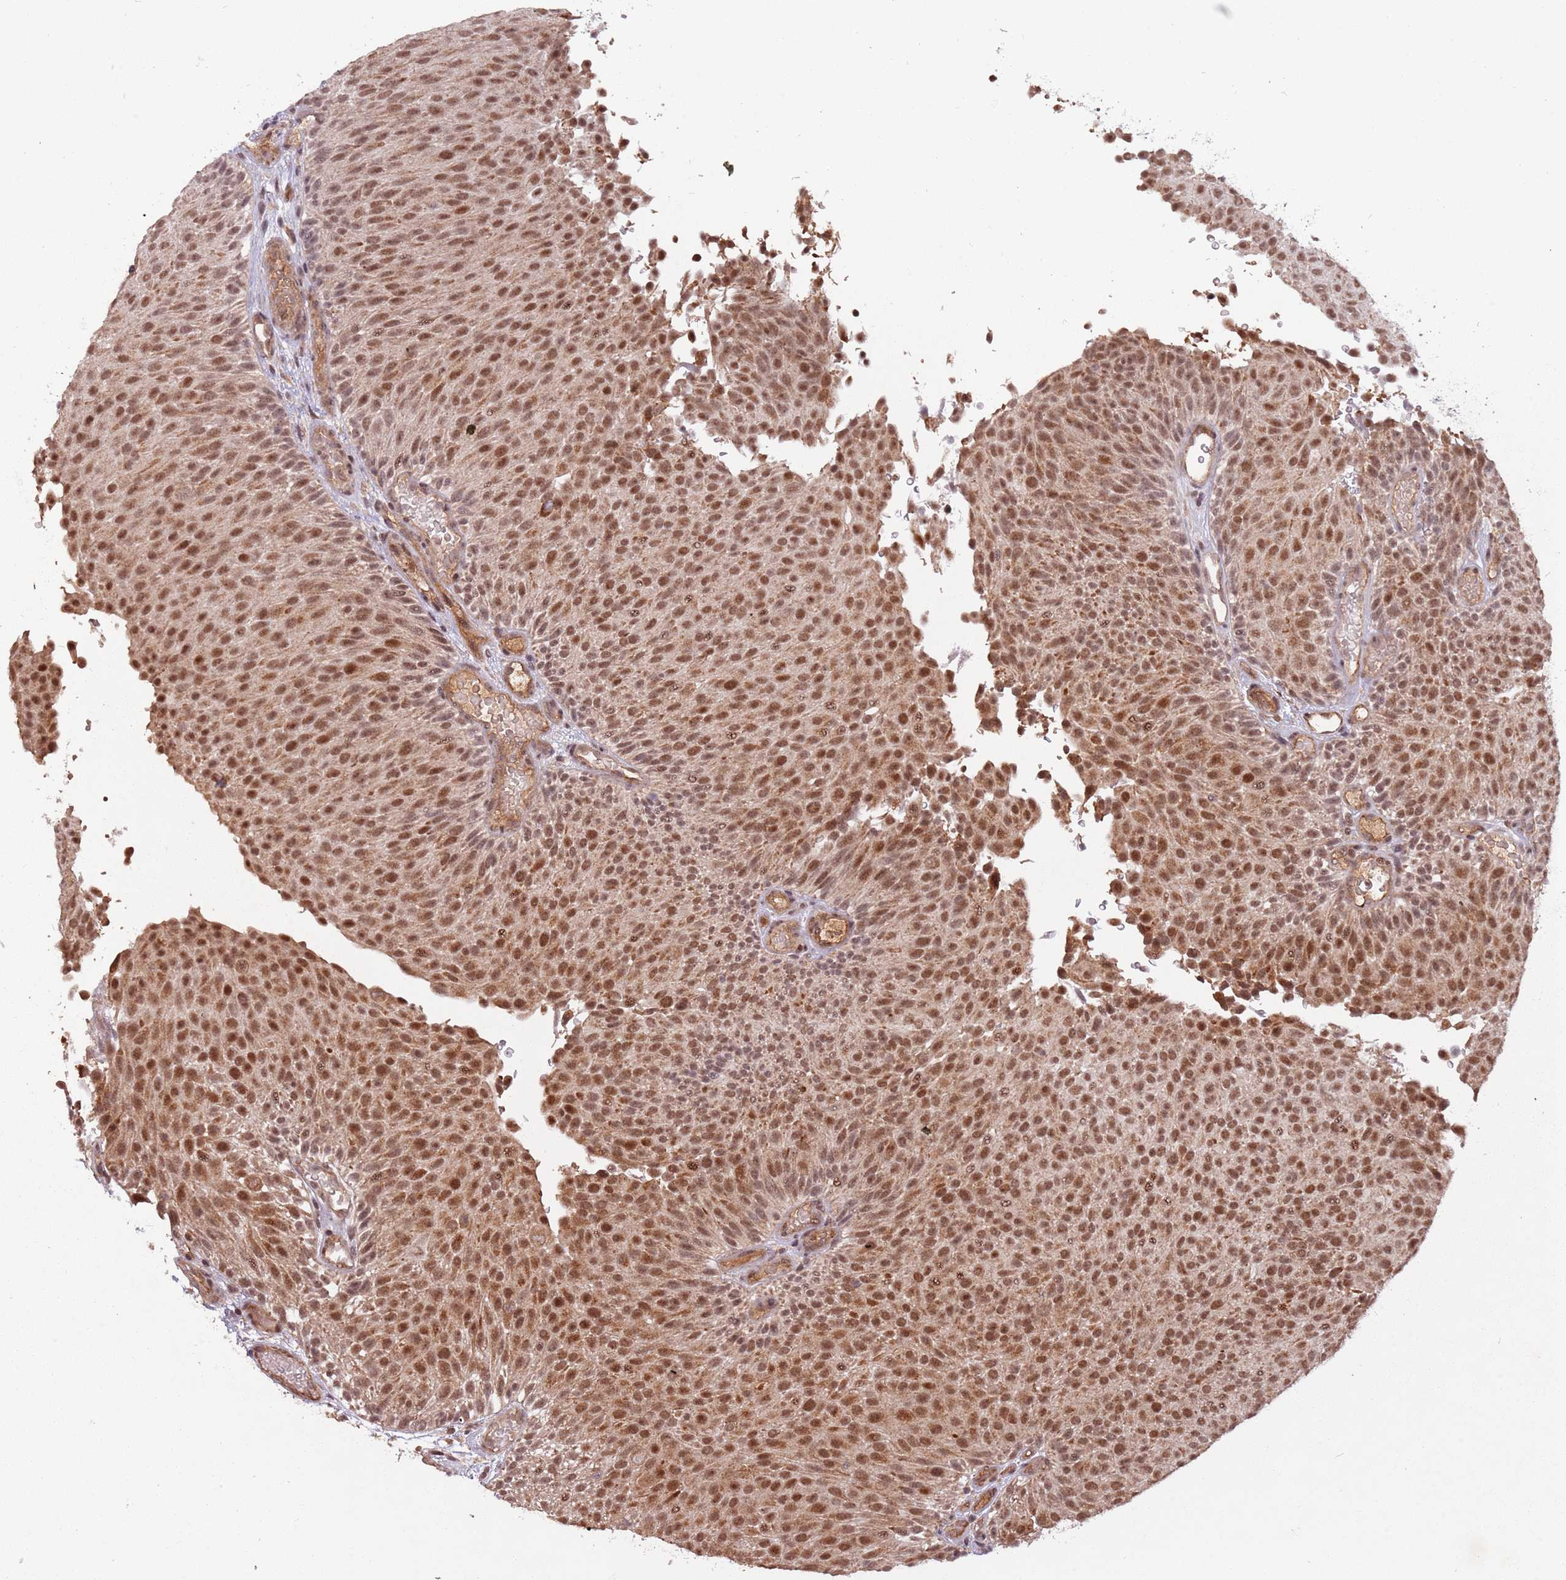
{"staining": {"intensity": "moderate", "quantity": ">75%", "location": "nuclear"}, "tissue": "urothelial cancer", "cell_type": "Tumor cells", "image_type": "cancer", "snomed": [{"axis": "morphology", "description": "Urothelial carcinoma, Low grade"}, {"axis": "topography", "description": "Urinary bladder"}], "caption": "High-power microscopy captured an IHC histopathology image of low-grade urothelial carcinoma, revealing moderate nuclear positivity in approximately >75% of tumor cells.", "gene": "SUDS3", "patient": {"sex": "male", "age": 78}}